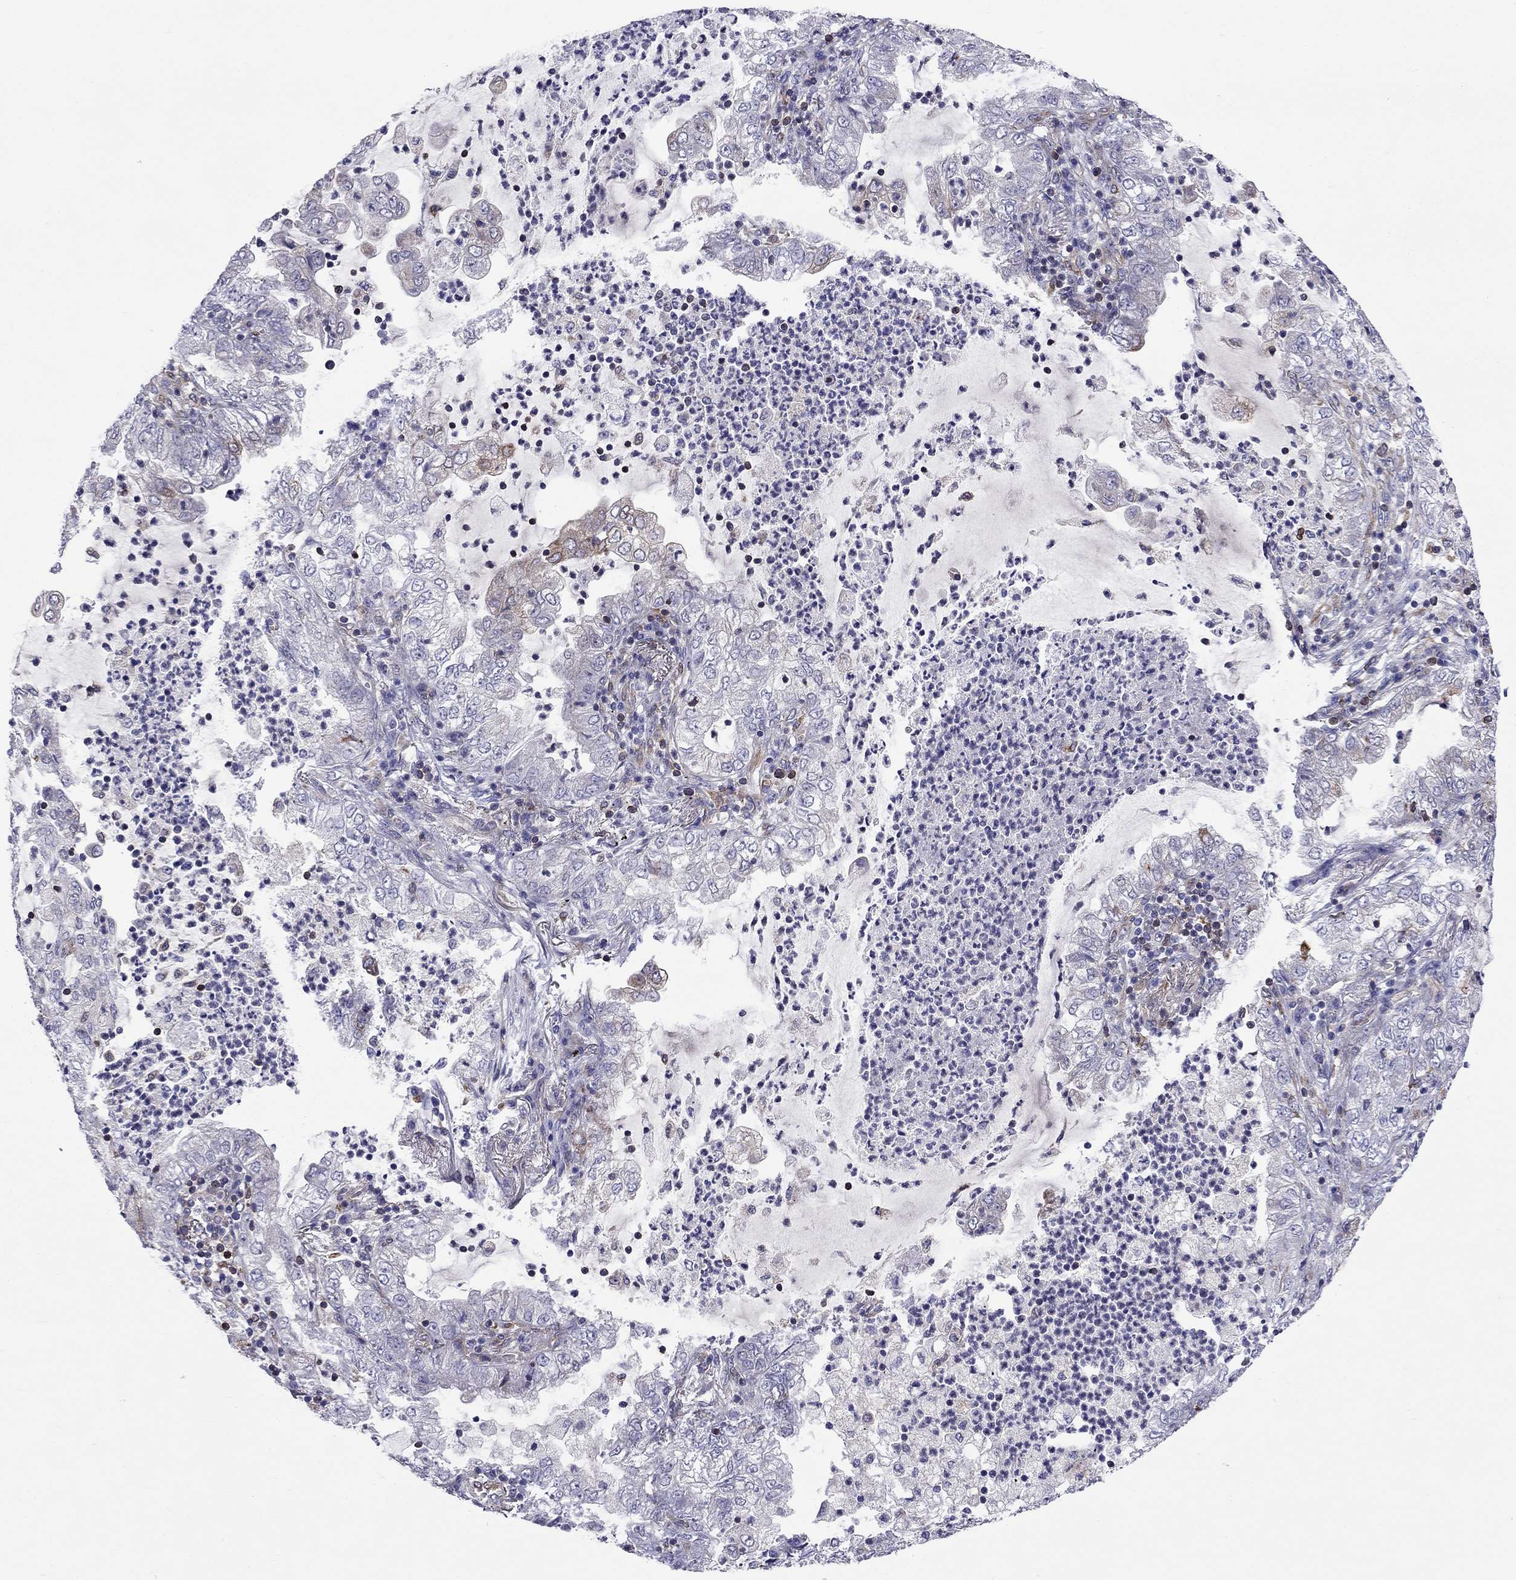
{"staining": {"intensity": "negative", "quantity": "none", "location": "none"}, "tissue": "lung cancer", "cell_type": "Tumor cells", "image_type": "cancer", "snomed": [{"axis": "morphology", "description": "Adenocarcinoma, NOS"}, {"axis": "topography", "description": "Lung"}], "caption": "Tumor cells show no significant protein positivity in lung adenocarcinoma.", "gene": "GNAL", "patient": {"sex": "female", "age": 73}}